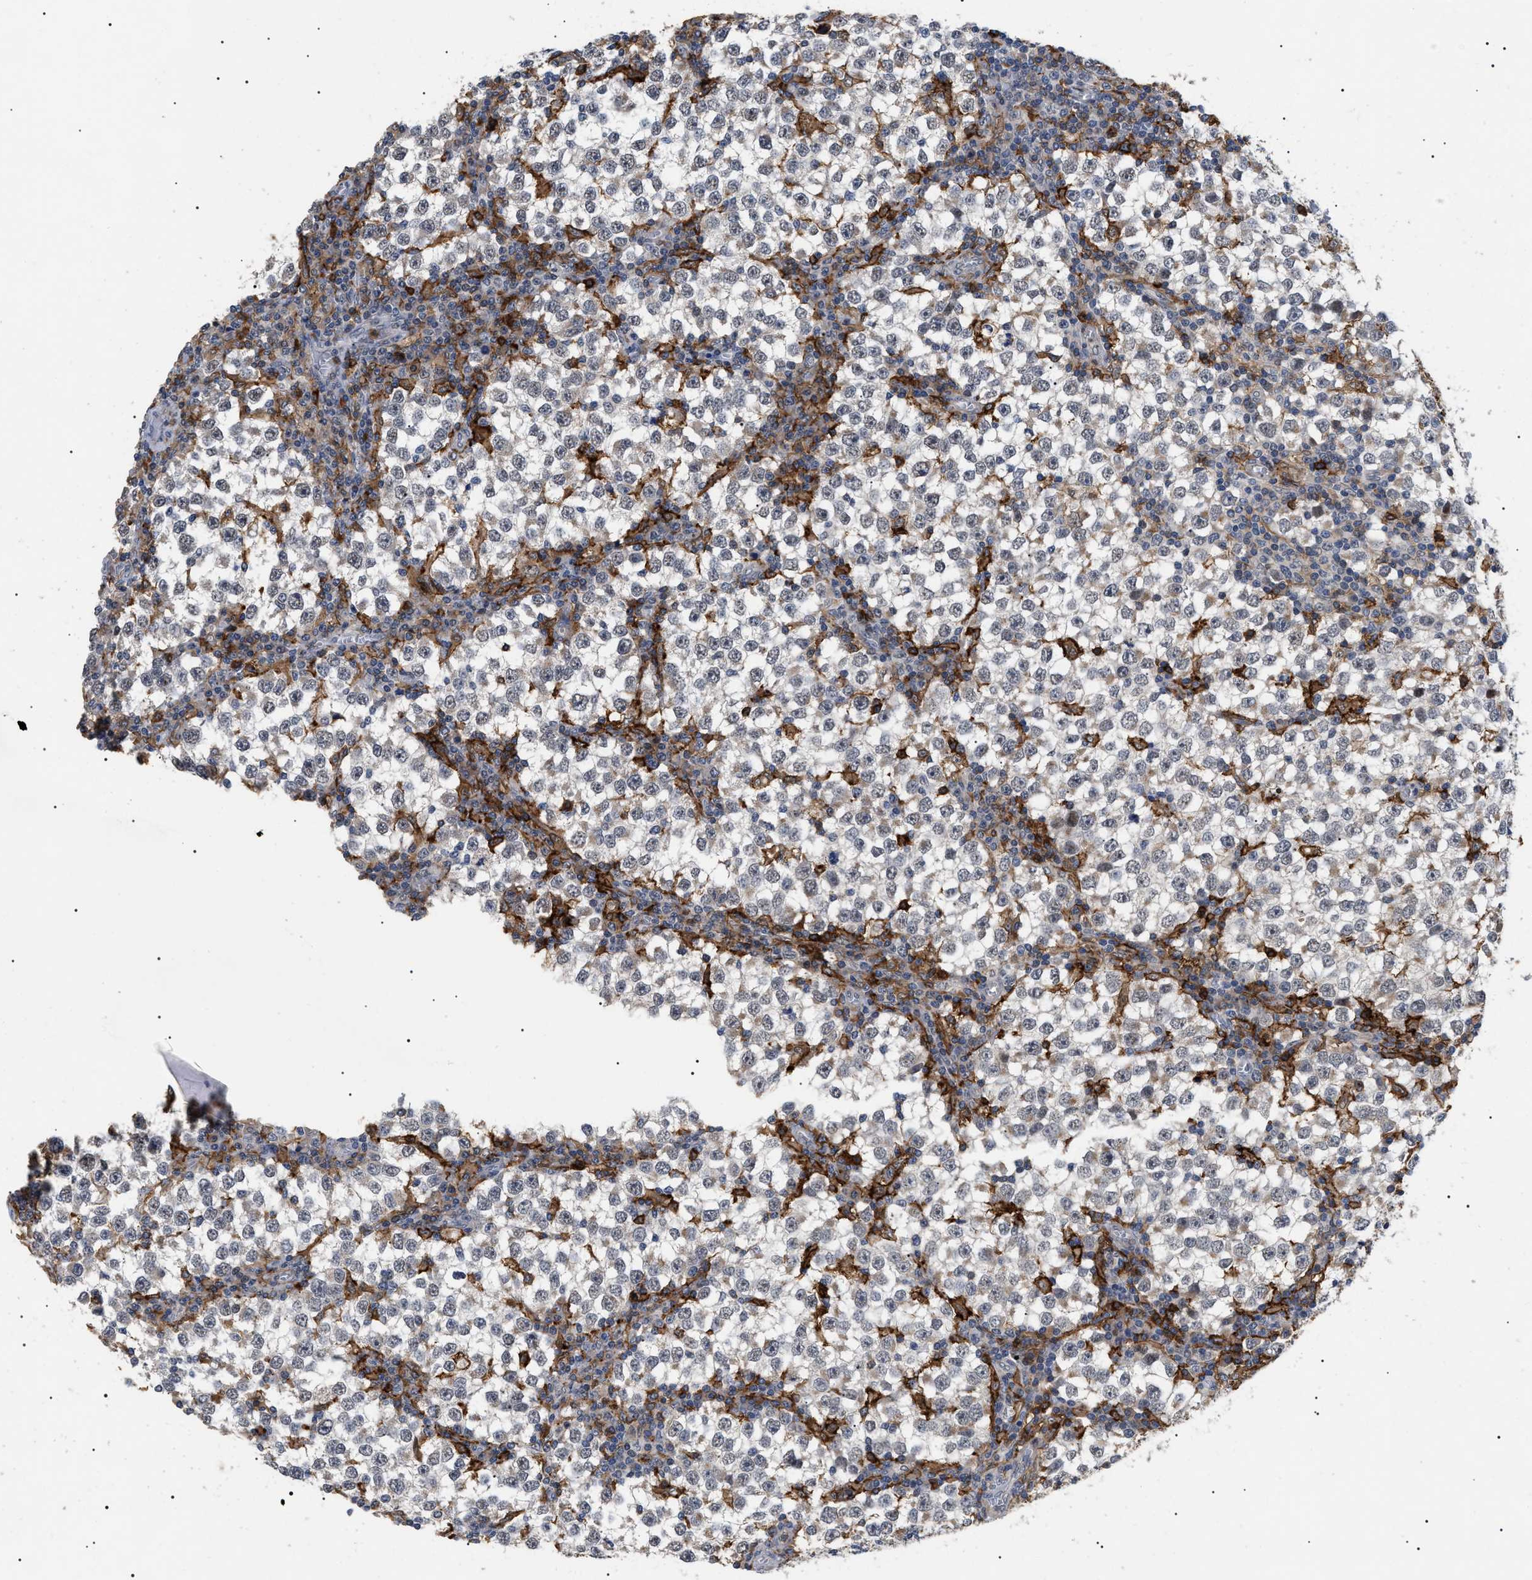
{"staining": {"intensity": "weak", "quantity": "25%-75%", "location": "cytoplasmic/membranous"}, "tissue": "testis cancer", "cell_type": "Tumor cells", "image_type": "cancer", "snomed": [{"axis": "morphology", "description": "Seminoma, NOS"}, {"axis": "topography", "description": "Testis"}], "caption": "Approximately 25%-75% of tumor cells in testis seminoma demonstrate weak cytoplasmic/membranous protein staining as visualized by brown immunohistochemical staining.", "gene": "CD300A", "patient": {"sex": "male", "age": 65}}